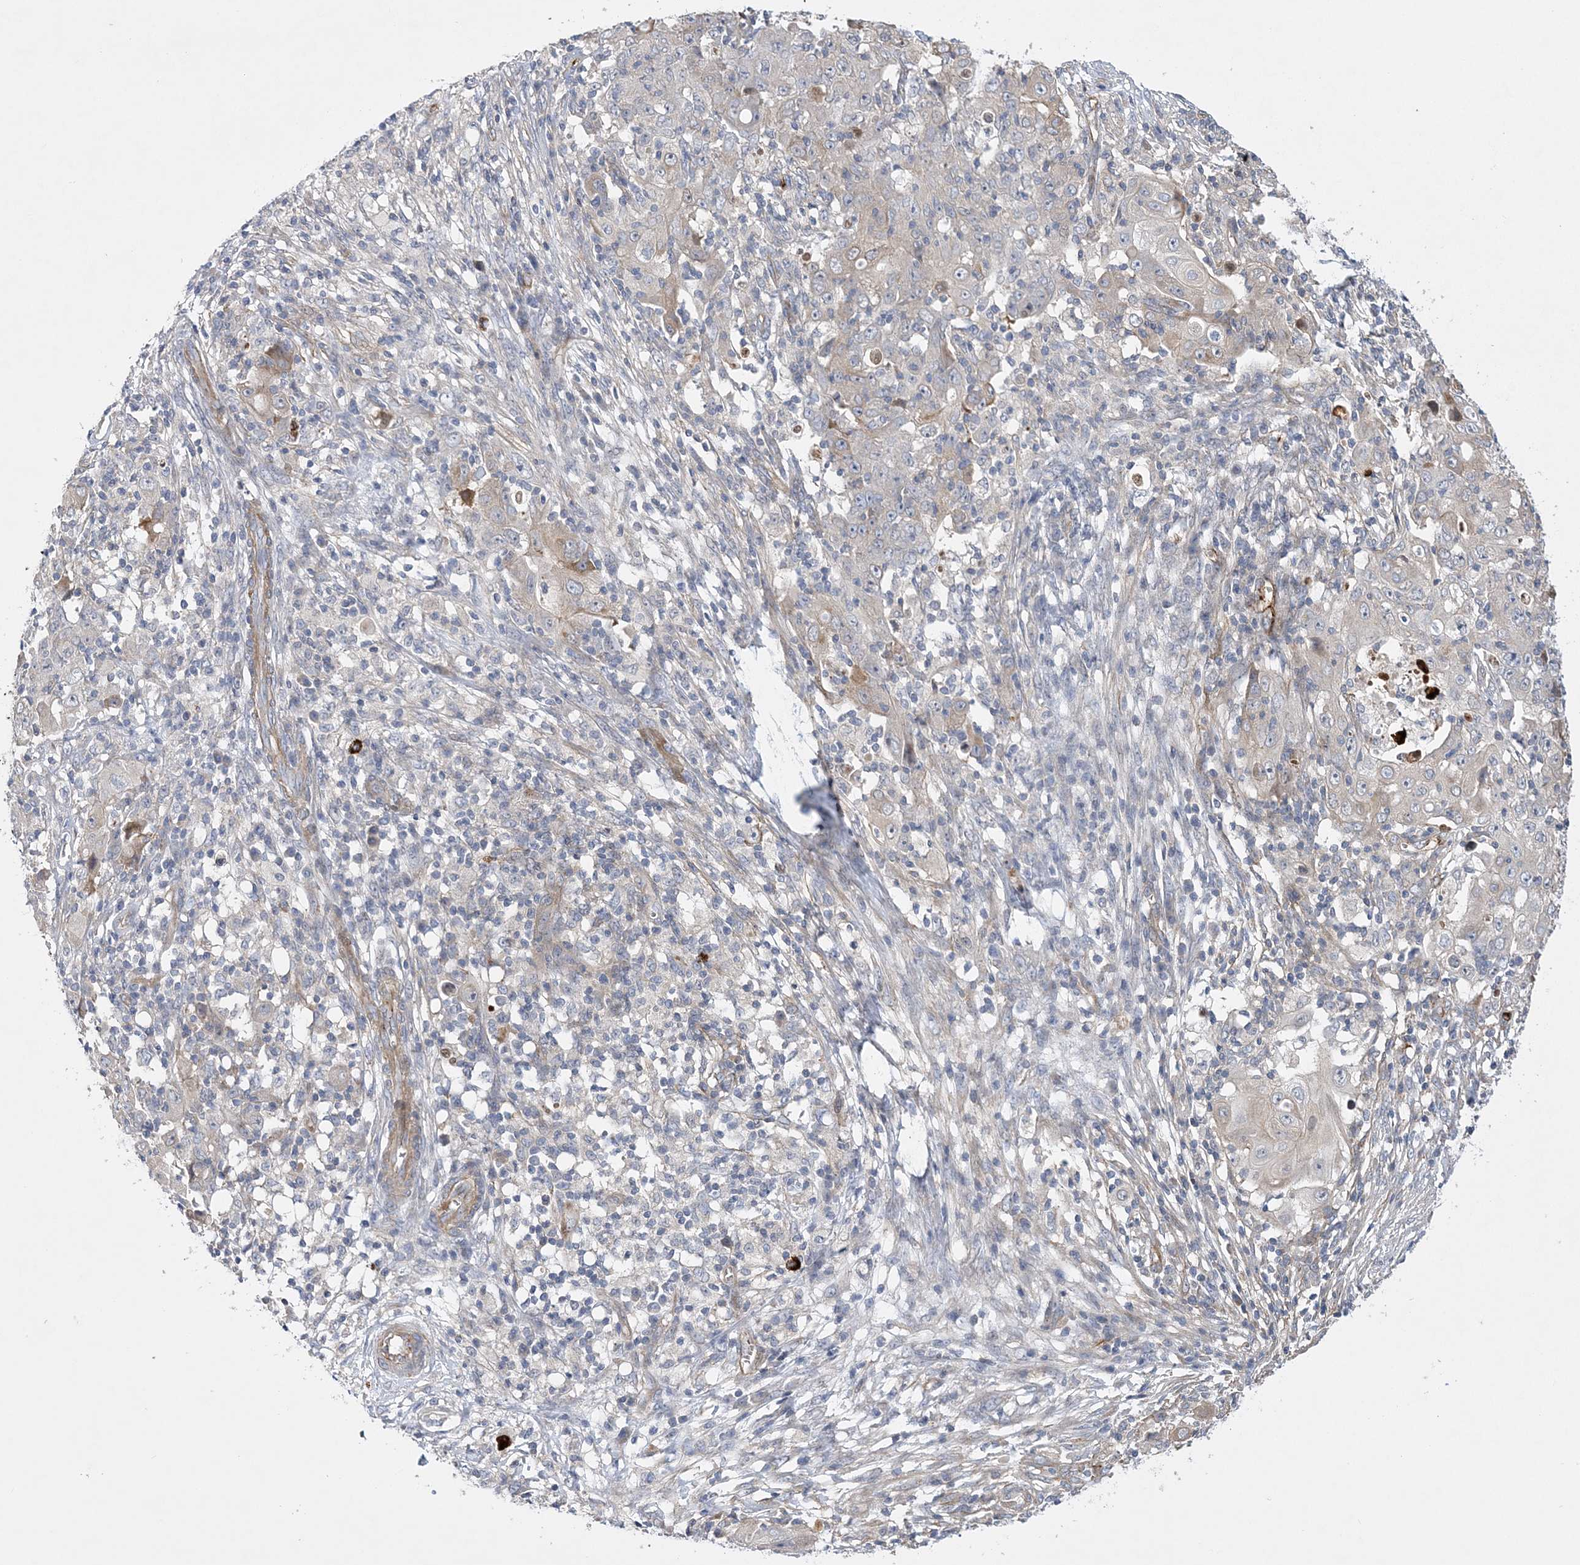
{"staining": {"intensity": "weak", "quantity": "<25%", "location": "cytoplasmic/membranous"}, "tissue": "ovarian cancer", "cell_type": "Tumor cells", "image_type": "cancer", "snomed": [{"axis": "morphology", "description": "Carcinoma, endometroid"}, {"axis": "topography", "description": "Ovary"}], "caption": "The histopathology image shows no significant positivity in tumor cells of ovarian cancer (endometroid carcinoma).", "gene": "CALN1", "patient": {"sex": "female", "age": 42}}